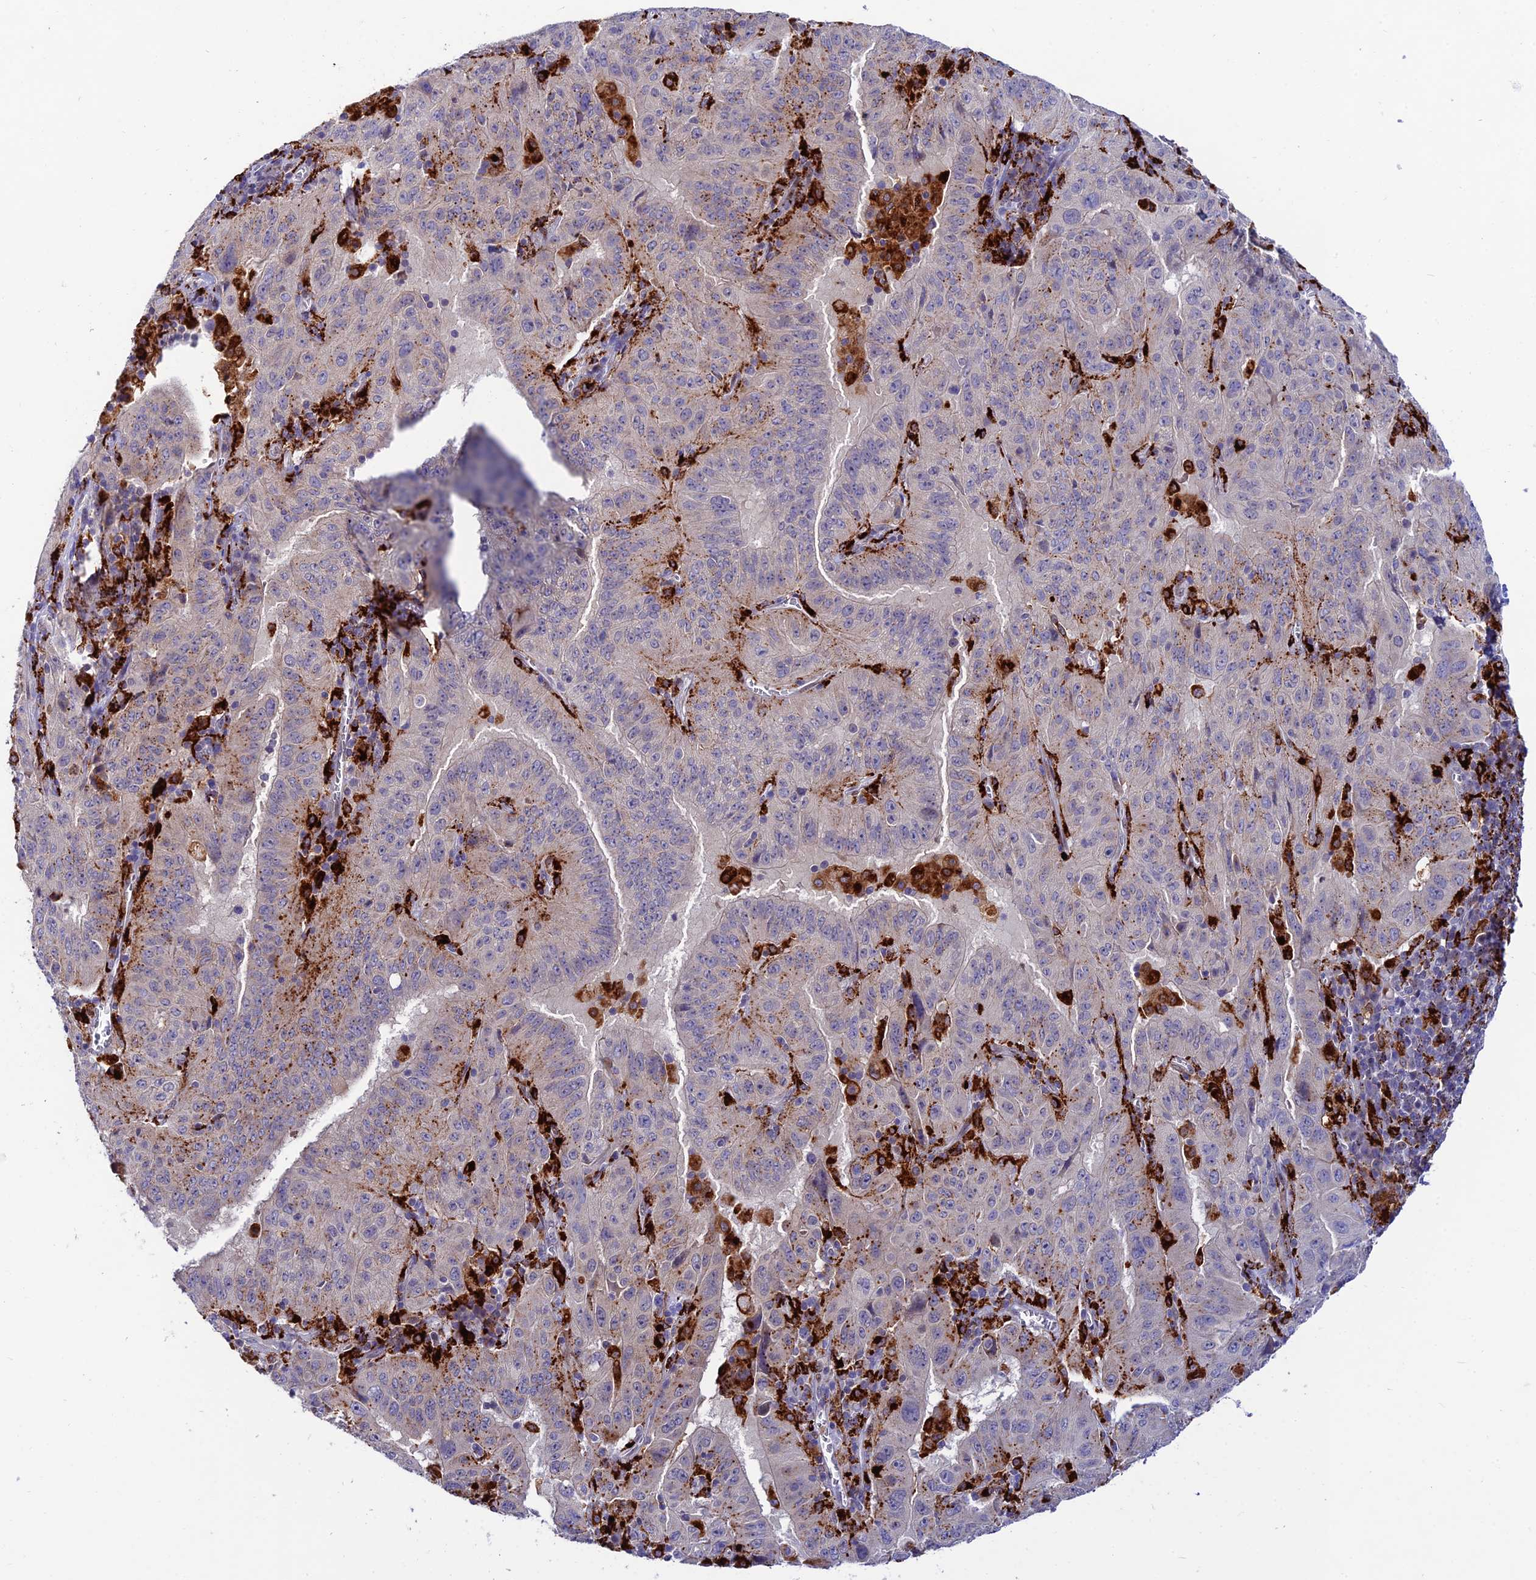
{"staining": {"intensity": "moderate", "quantity": "<25%", "location": "cytoplasmic/membranous"}, "tissue": "pancreatic cancer", "cell_type": "Tumor cells", "image_type": "cancer", "snomed": [{"axis": "morphology", "description": "Adenocarcinoma, NOS"}, {"axis": "topography", "description": "Pancreas"}], "caption": "Adenocarcinoma (pancreatic) stained with immunohistochemistry (IHC) displays moderate cytoplasmic/membranous expression in approximately <25% of tumor cells.", "gene": "HIC1", "patient": {"sex": "male", "age": 63}}